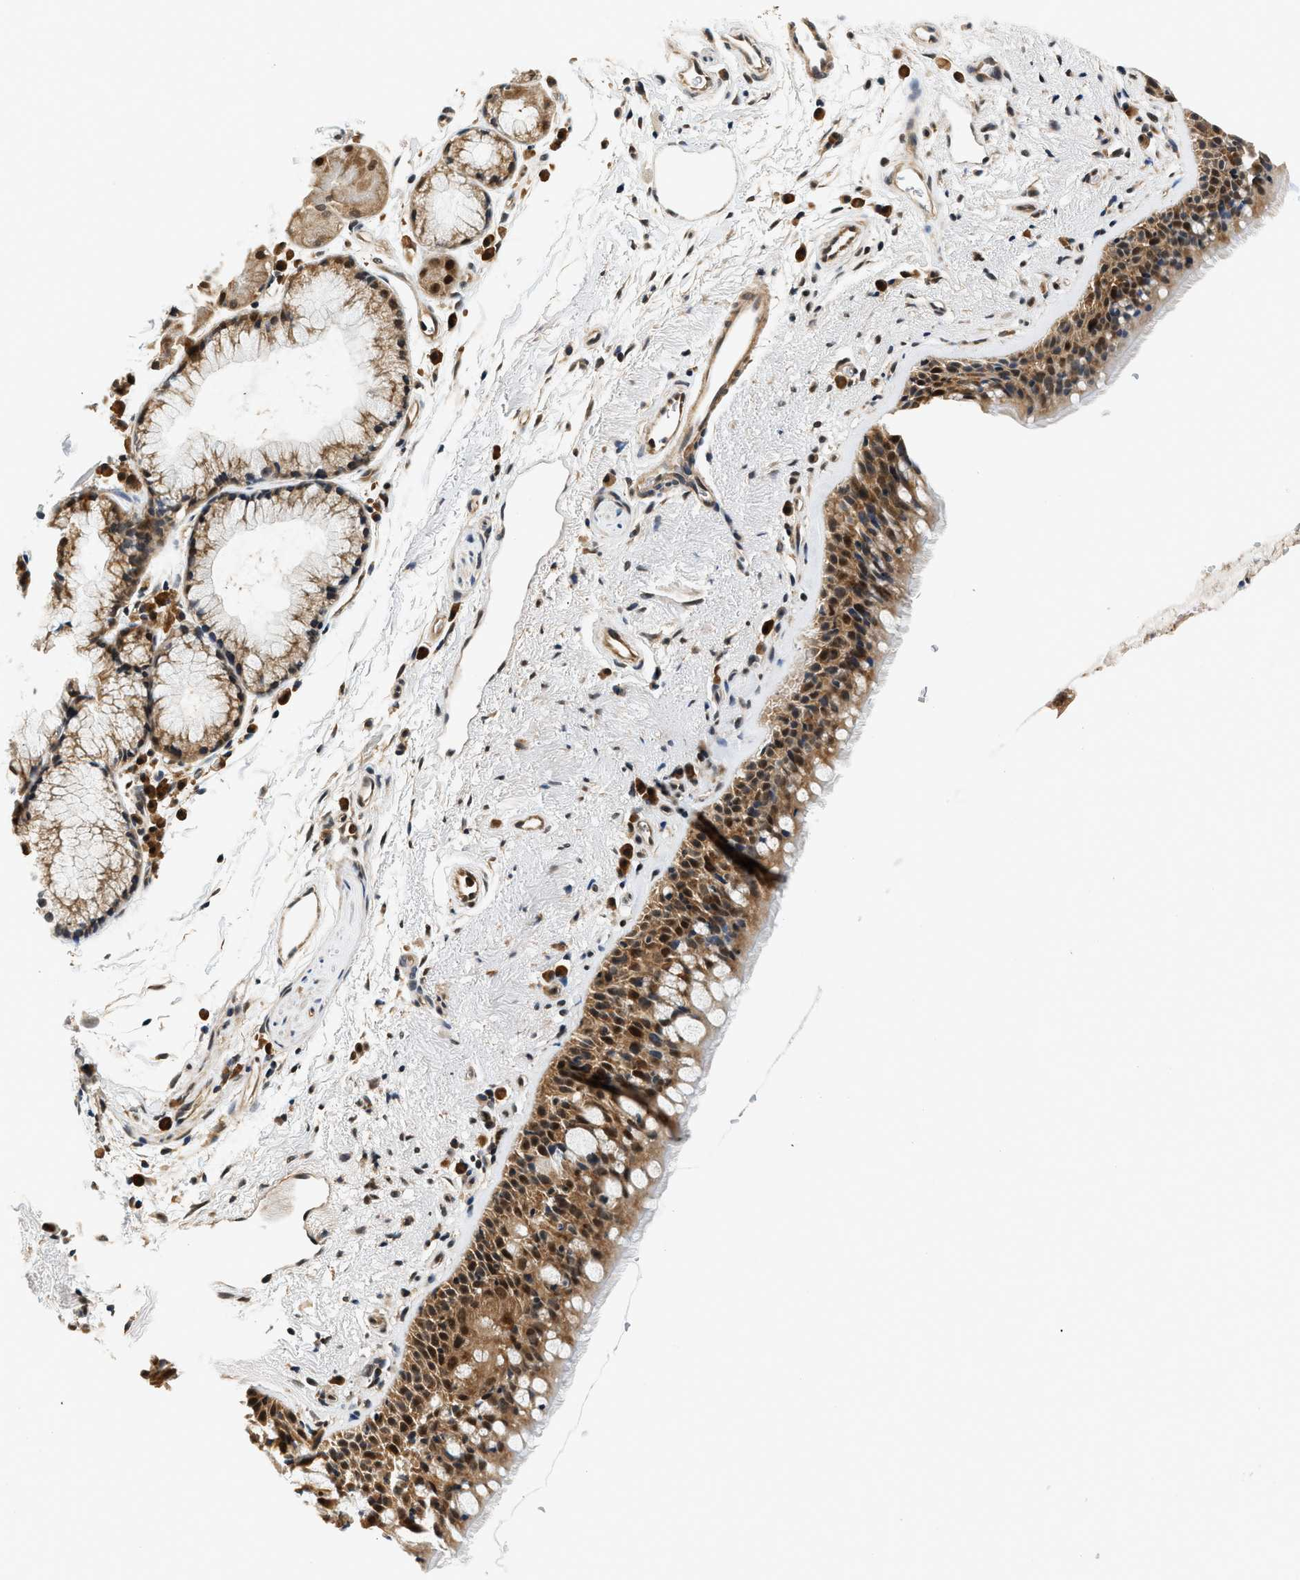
{"staining": {"intensity": "moderate", "quantity": ">75%", "location": "cytoplasmic/membranous,nuclear"}, "tissue": "bronchus", "cell_type": "Respiratory epithelial cells", "image_type": "normal", "snomed": [{"axis": "morphology", "description": "Normal tissue, NOS"}, {"axis": "topography", "description": "Bronchus"}], "caption": "The image displays a brown stain indicating the presence of a protein in the cytoplasmic/membranous,nuclear of respiratory epithelial cells in bronchus. (DAB IHC, brown staining for protein, blue staining for nuclei).", "gene": "PSMD3", "patient": {"sex": "female", "age": 54}}